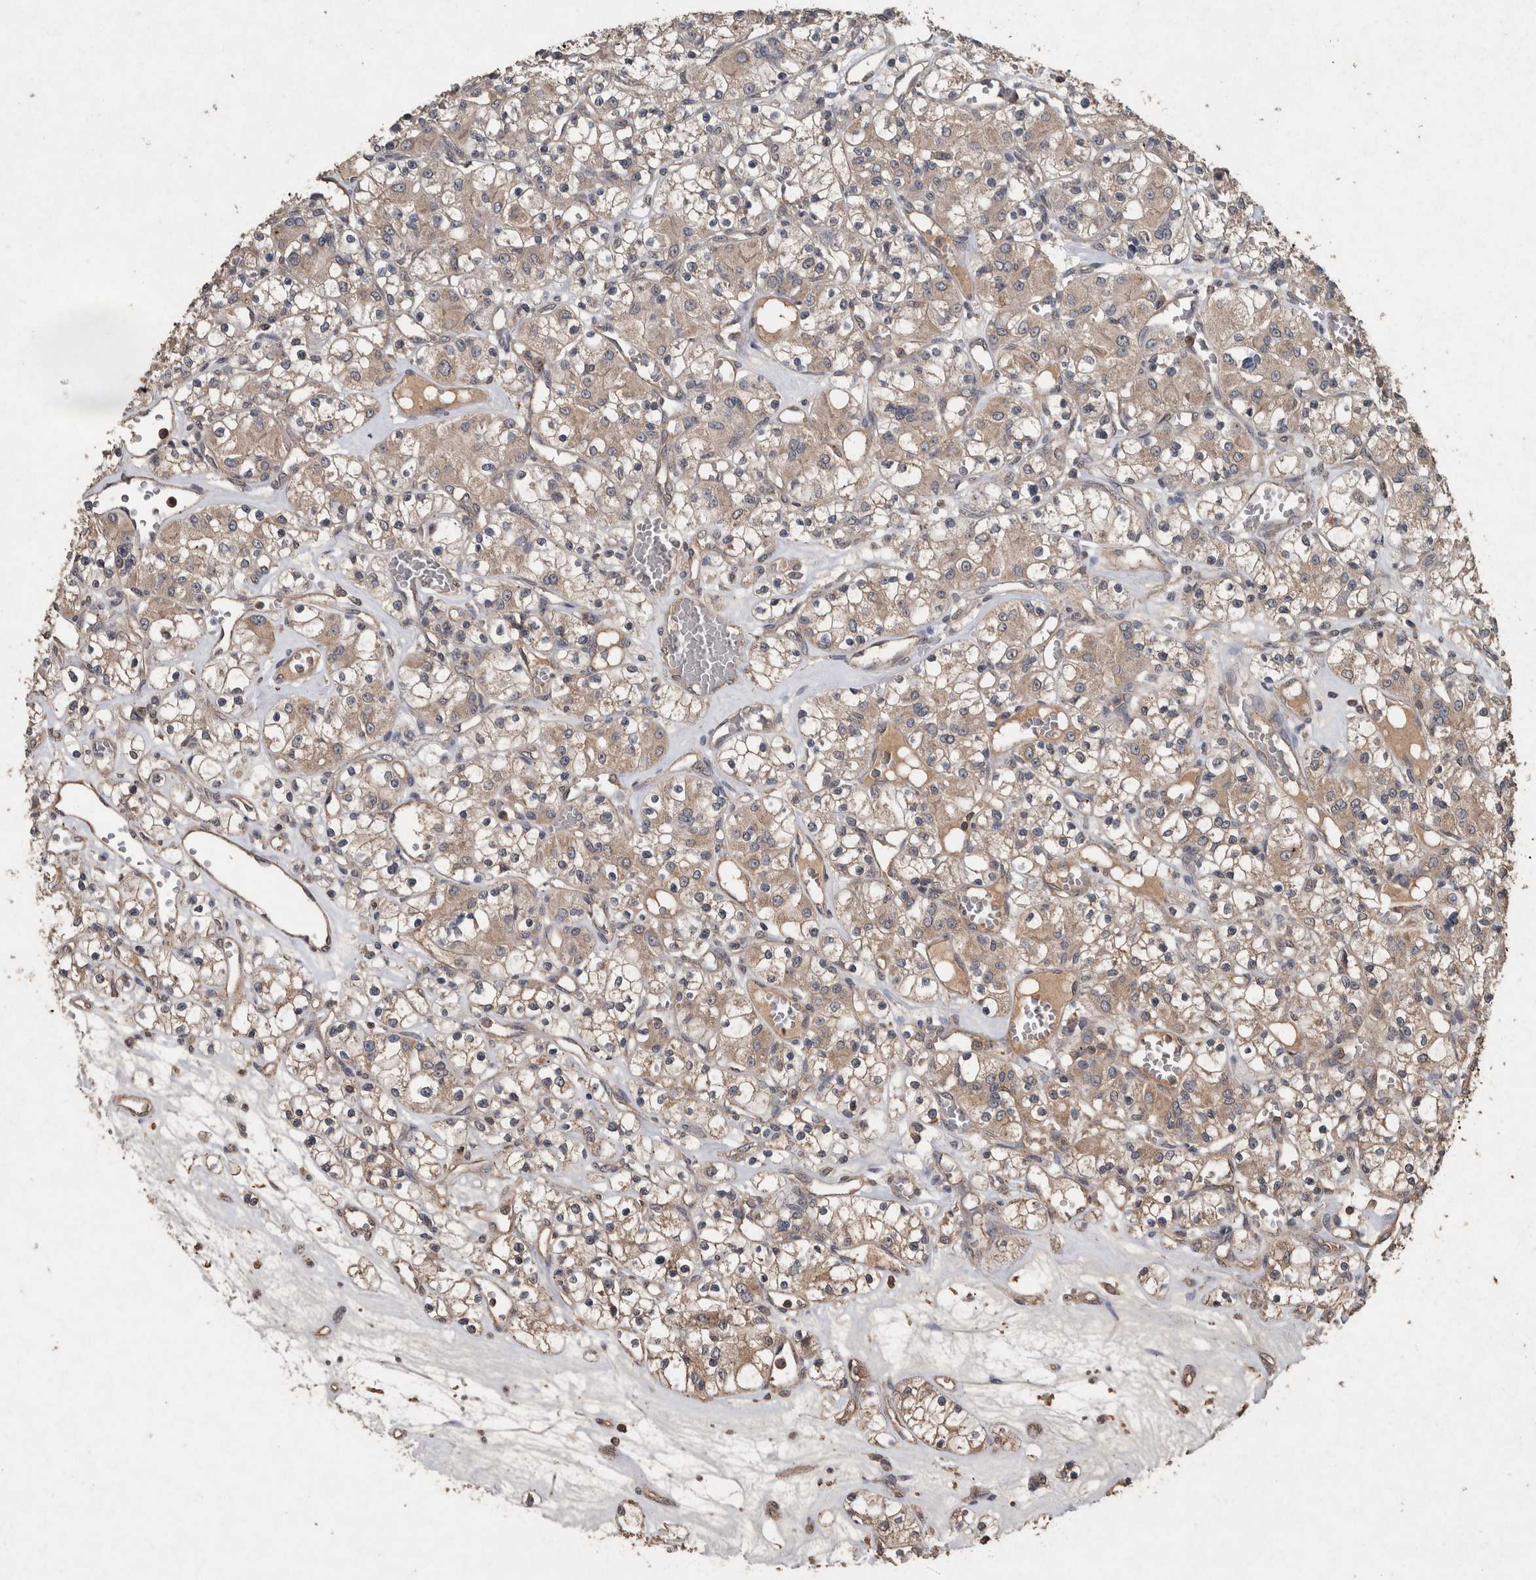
{"staining": {"intensity": "moderate", "quantity": ">75%", "location": "cytoplasmic/membranous"}, "tissue": "renal cancer", "cell_type": "Tumor cells", "image_type": "cancer", "snomed": [{"axis": "morphology", "description": "Adenocarcinoma, NOS"}, {"axis": "topography", "description": "Kidney"}], "caption": "An image of renal cancer (adenocarcinoma) stained for a protein exhibits moderate cytoplasmic/membranous brown staining in tumor cells.", "gene": "FGFRL1", "patient": {"sex": "female", "age": 59}}